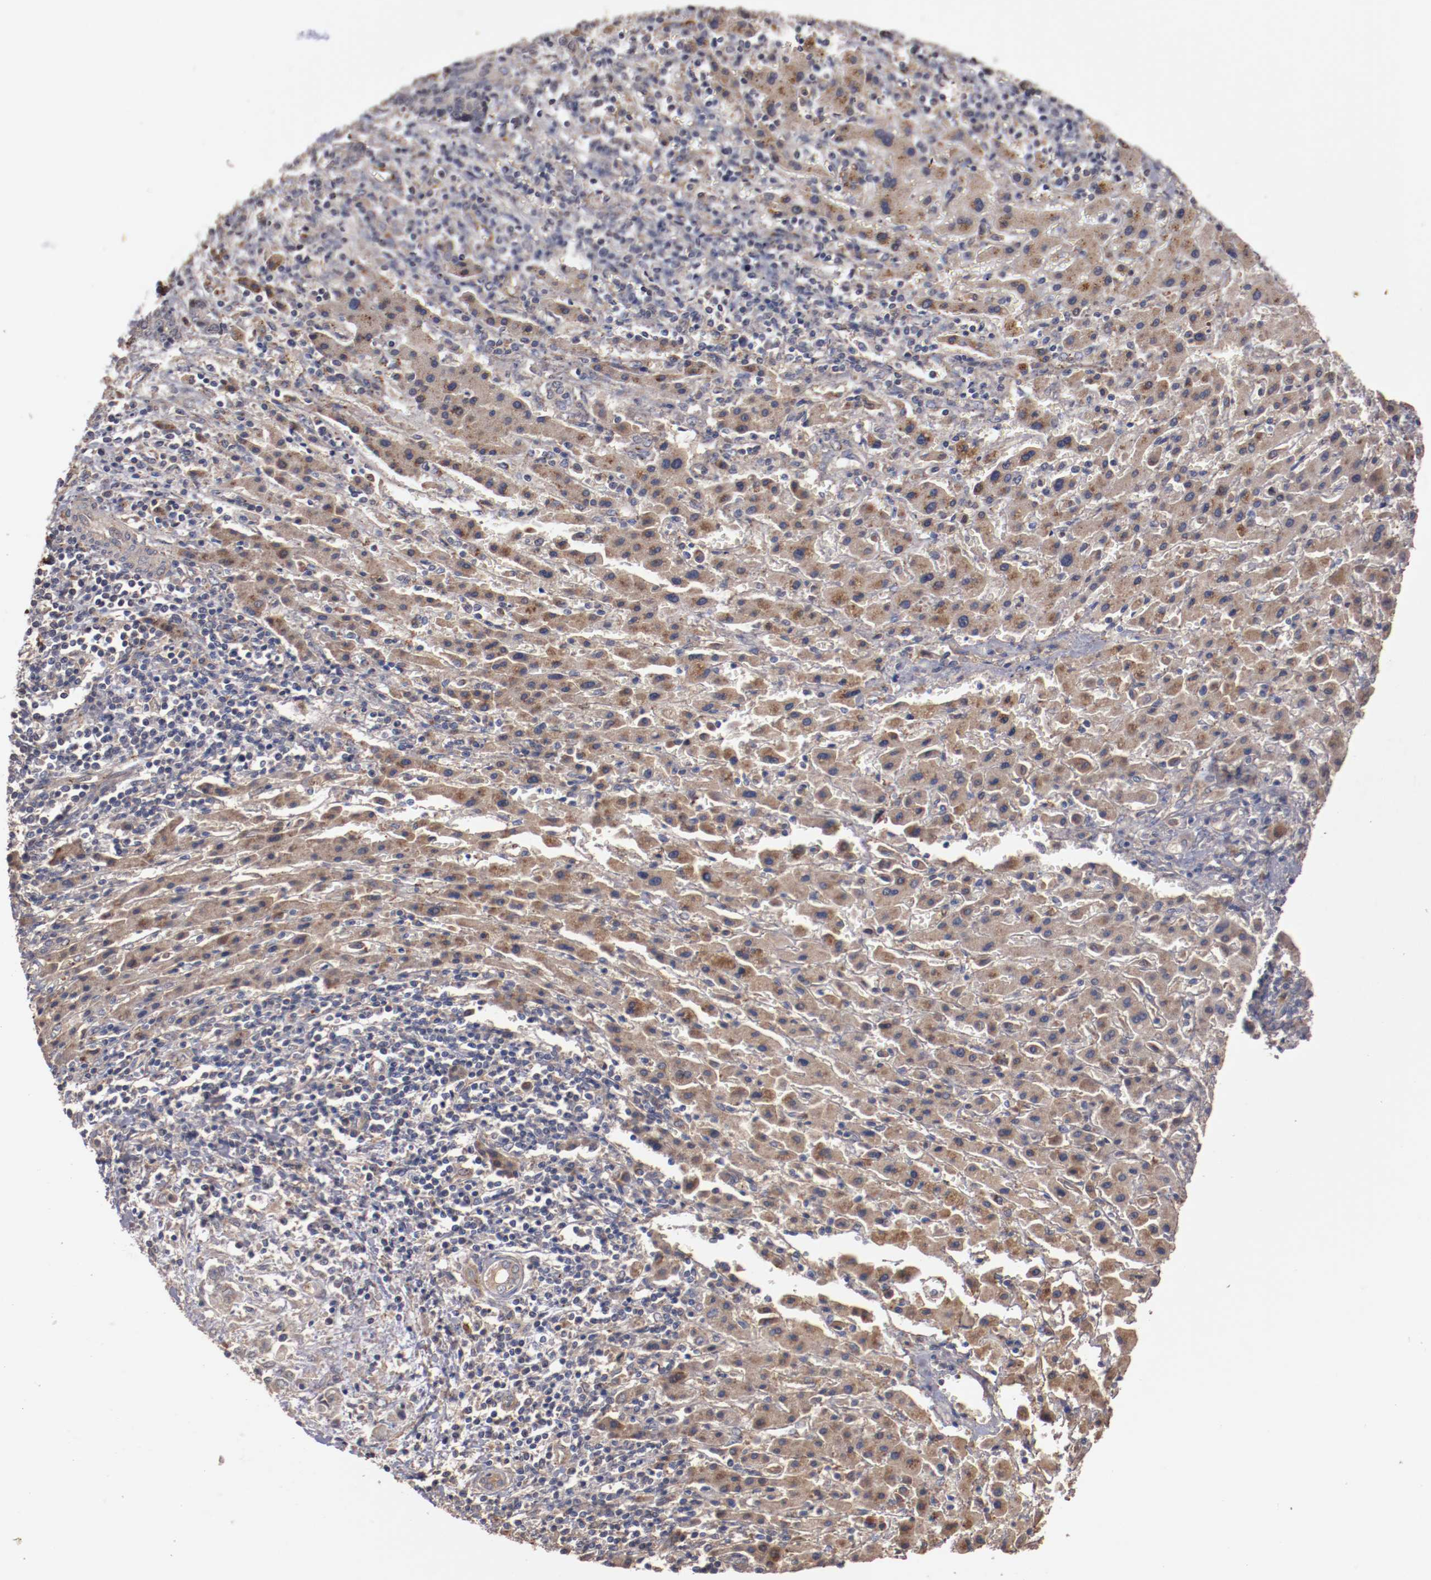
{"staining": {"intensity": "moderate", "quantity": ">75%", "location": "cytoplasmic/membranous"}, "tissue": "liver cancer", "cell_type": "Tumor cells", "image_type": "cancer", "snomed": [{"axis": "morphology", "description": "Cholangiocarcinoma"}, {"axis": "topography", "description": "Liver"}], "caption": "DAB (3,3'-diaminobenzidine) immunohistochemical staining of human liver cholangiocarcinoma displays moderate cytoplasmic/membranous protein staining in approximately >75% of tumor cells.", "gene": "DIPK2B", "patient": {"sex": "male", "age": 57}}